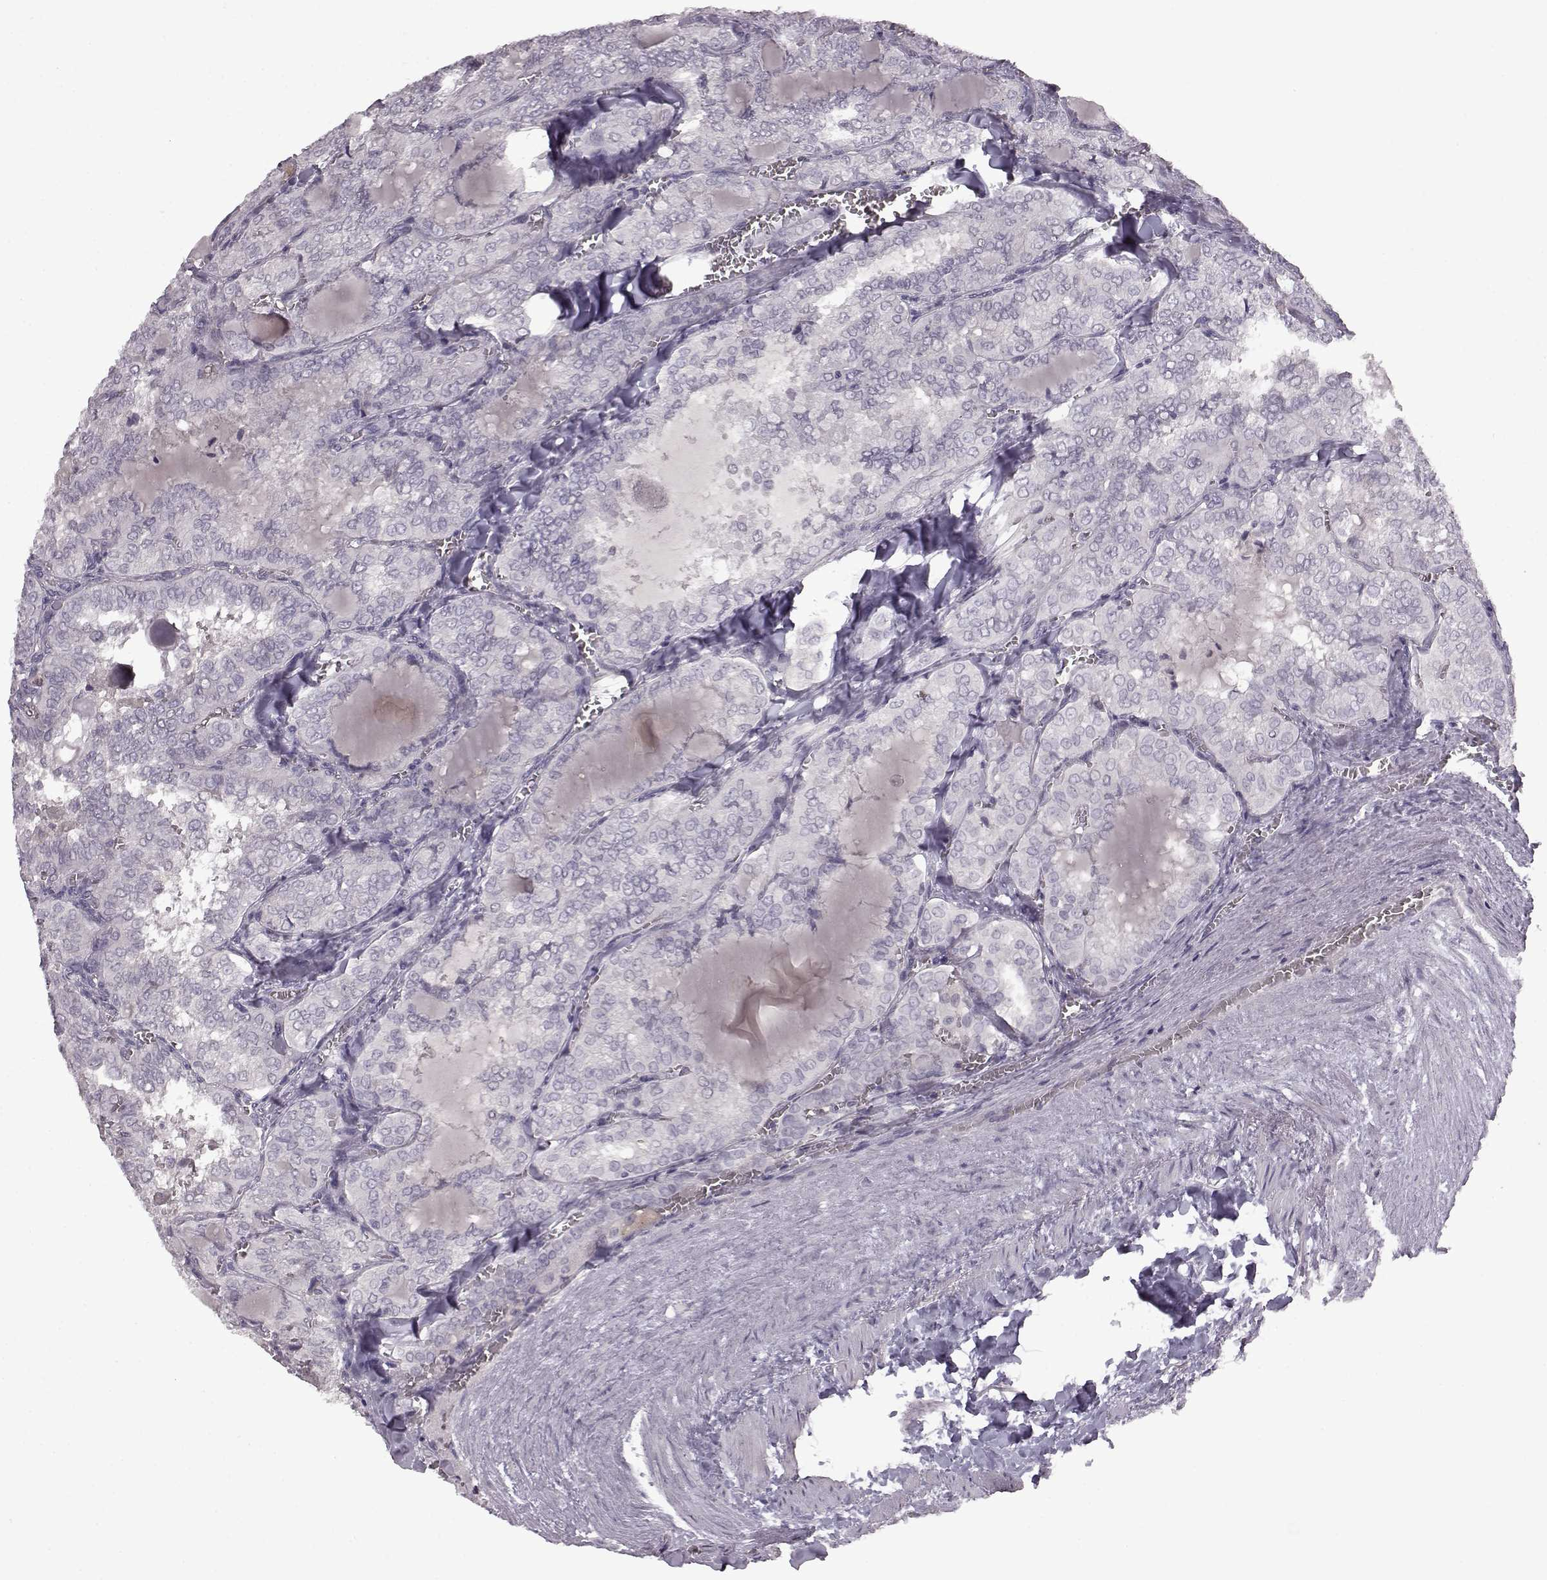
{"staining": {"intensity": "negative", "quantity": "none", "location": "none"}, "tissue": "thyroid cancer", "cell_type": "Tumor cells", "image_type": "cancer", "snomed": [{"axis": "morphology", "description": "Papillary adenocarcinoma, NOS"}, {"axis": "topography", "description": "Thyroid gland"}], "caption": "Human thyroid cancer (papillary adenocarcinoma) stained for a protein using immunohistochemistry demonstrates no staining in tumor cells.", "gene": "LHB", "patient": {"sex": "female", "age": 41}}